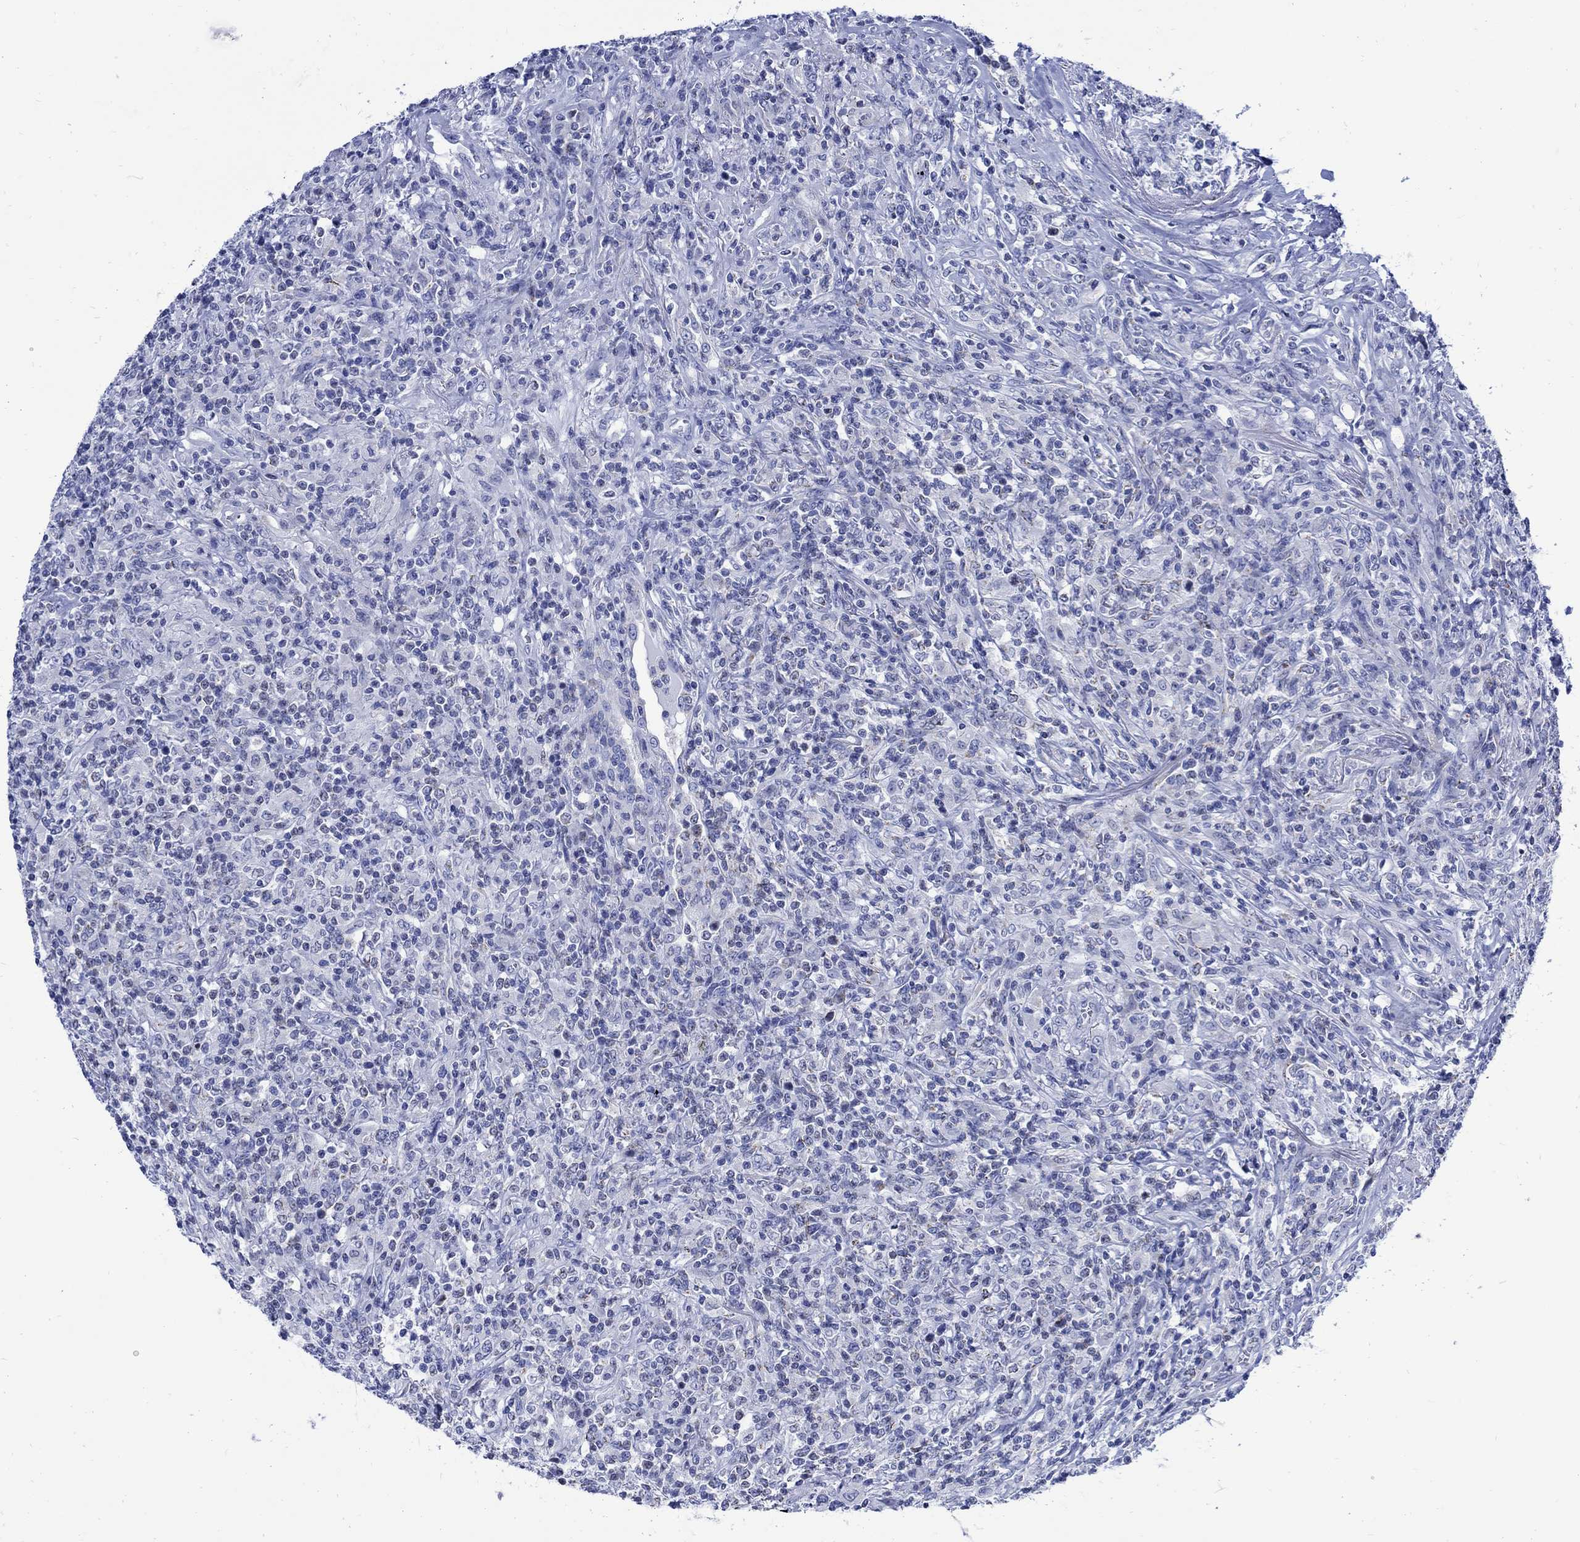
{"staining": {"intensity": "negative", "quantity": "none", "location": "none"}, "tissue": "lymphoma", "cell_type": "Tumor cells", "image_type": "cancer", "snomed": [{"axis": "morphology", "description": "Malignant lymphoma, non-Hodgkin's type, High grade"}, {"axis": "topography", "description": "Lung"}], "caption": "Immunohistochemical staining of human high-grade malignant lymphoma, non-Hodgkin's type displays no significant staining in tumor cells.", "gene": "CPLX2", "patient": {"sex": "male", "age": 79}}